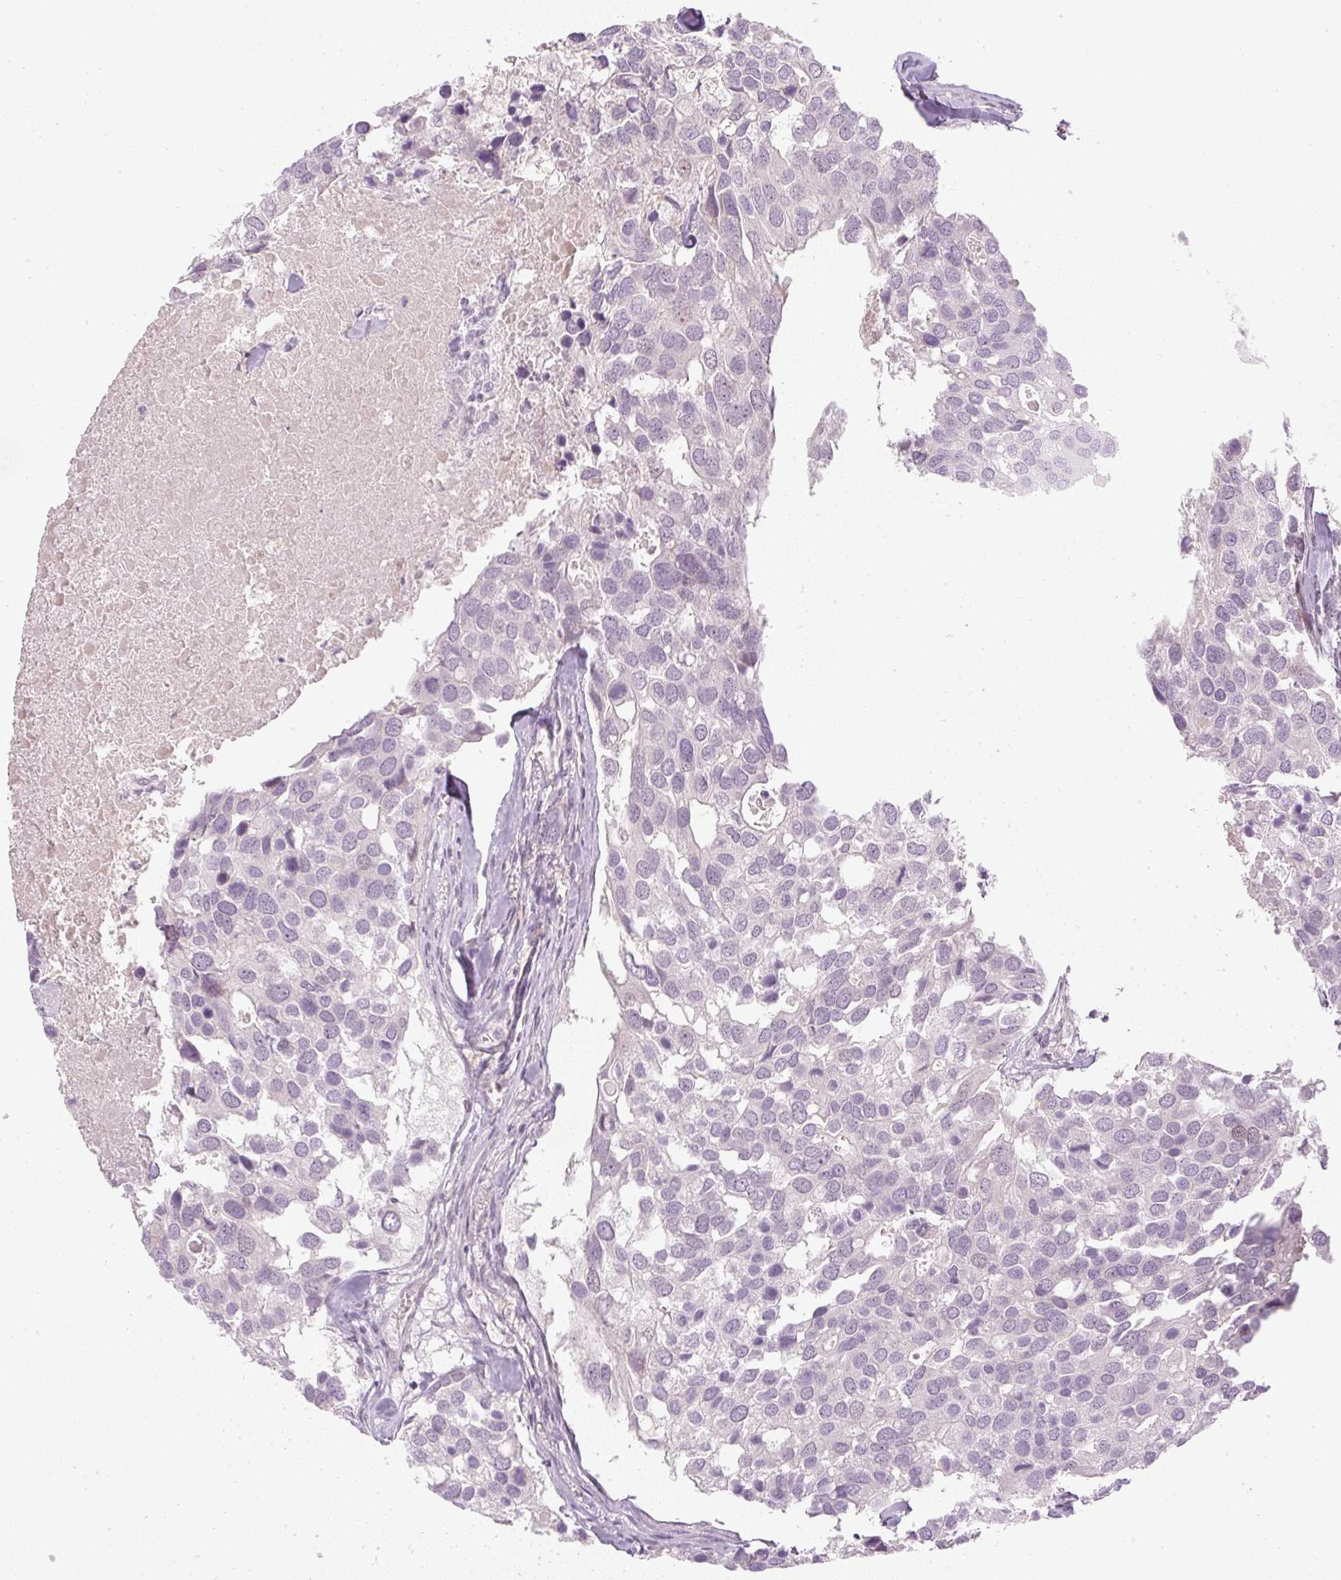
{"staining": {"intensity": "negative", "quantity": "none", "location": "none"}, "tissue": "breast cancer", "cell_type": "Tumor cells", "image_type": "cancer", "snomed": [{"axis": "morphology", "description": "Duct carcinoma"}, {"axis": "topography", "description": "Breast"}], "caption": "Immunohistochemical staining of breast cancer demonstrates no significant positivity in tumor cells. (DAB (3,3'-diaminobenzidine) immunohistochemistry (IHC) with hematoxylin counter stain).", "gene": "AAR2", "patient": {"sex": "female", "age": 83}}